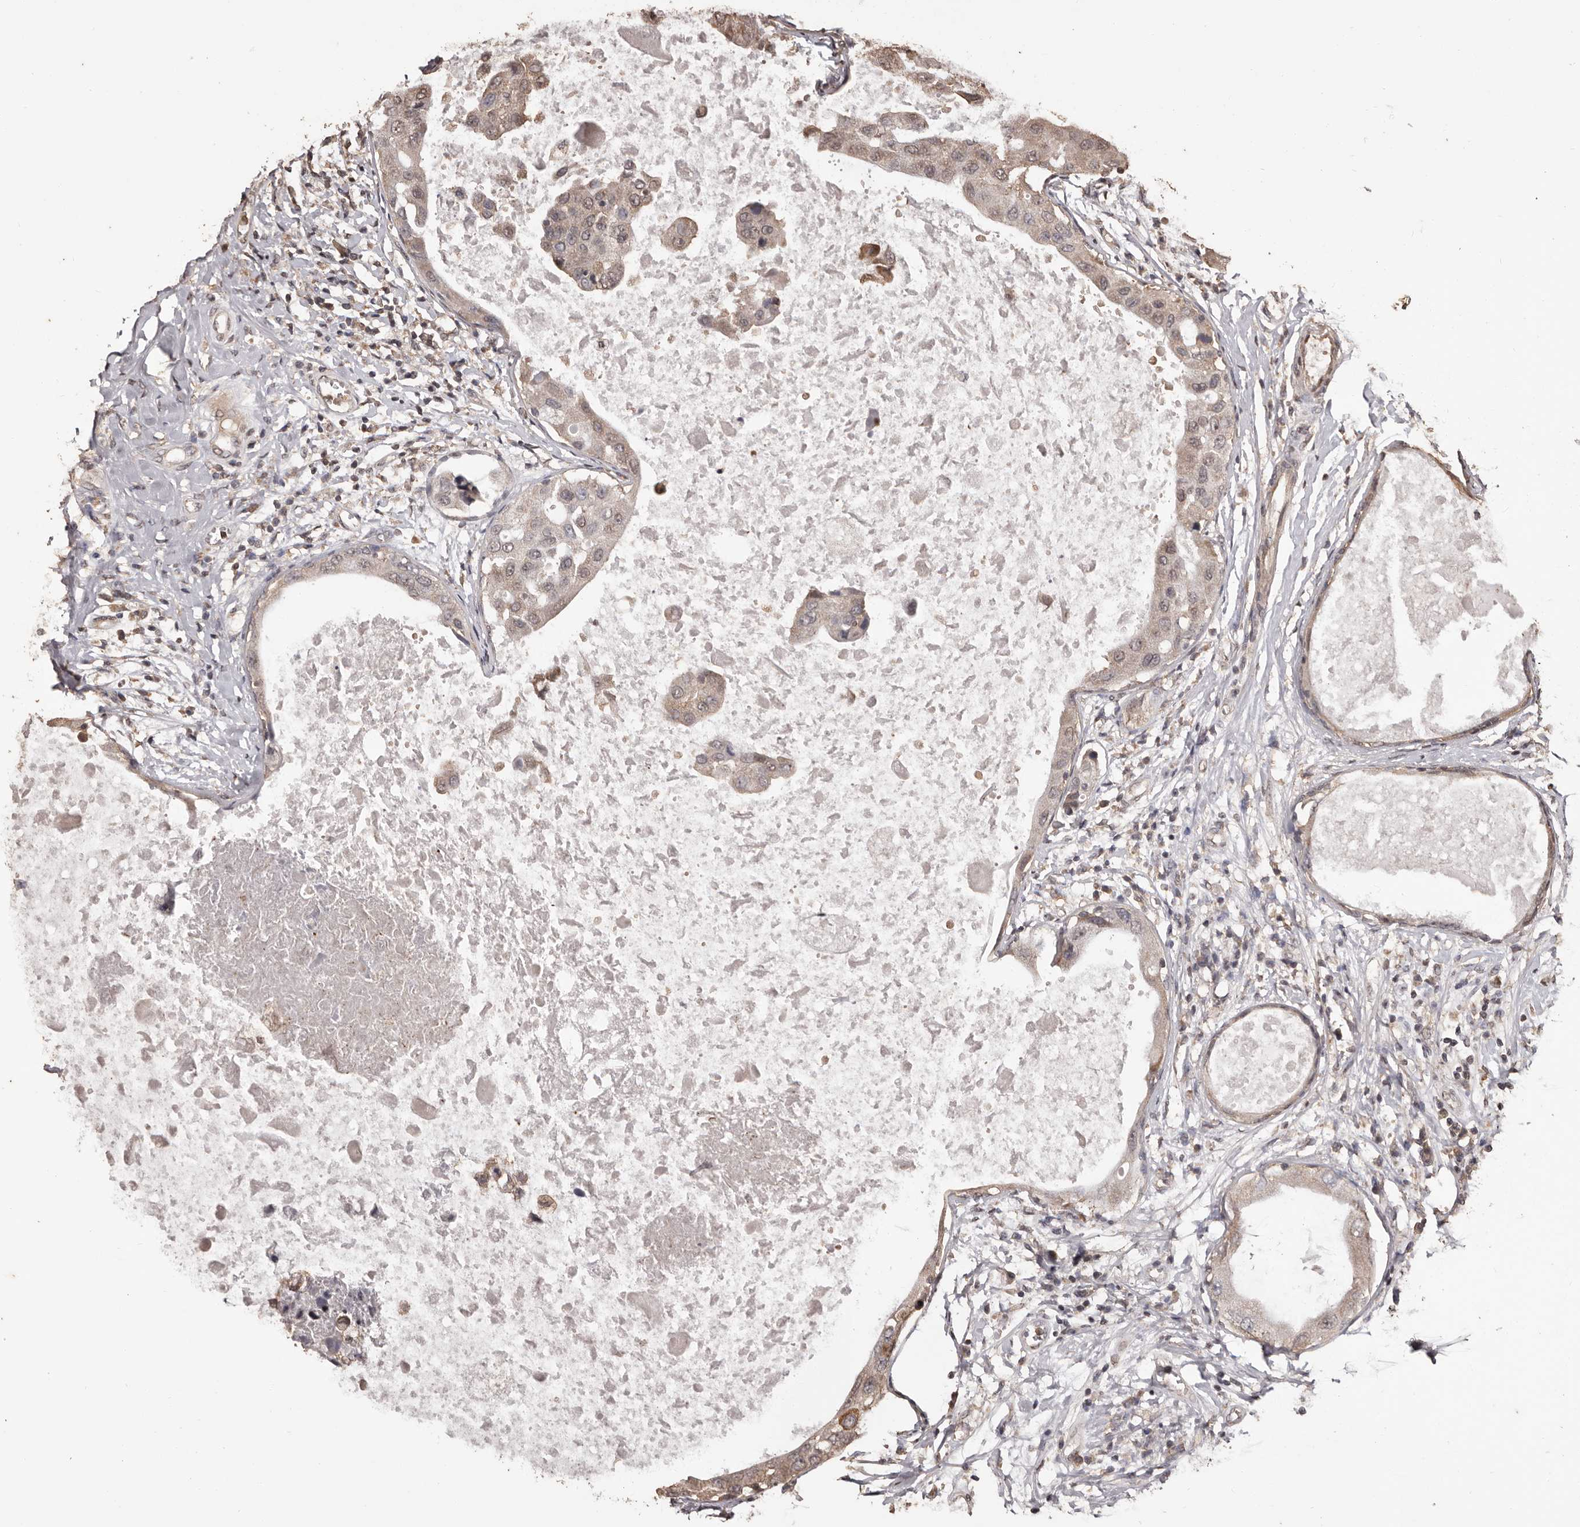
{"staining": {"intensity": "weak", "quantity": "25%-75%", "location": "cytoplasmic/membranous"}, "tissue": "breast cancer", "cell_type": "Tumor cells", "image_type": "cancer", "snomed": [{"axis": "morphology", "description": "Duct carcinoma"}, {"axis": "topography", "description": "Breast"}], "caption": "A high-resolution micrograph shows immunohistochemistry staining of breast cancer (invasive ductal carcinoma), which reveals weak cytoplasmic/membranous expression in approximately 25%-75% of tumor cells.", "gene": "NAV1", "patient": {"sex": "female", "age": 27}}